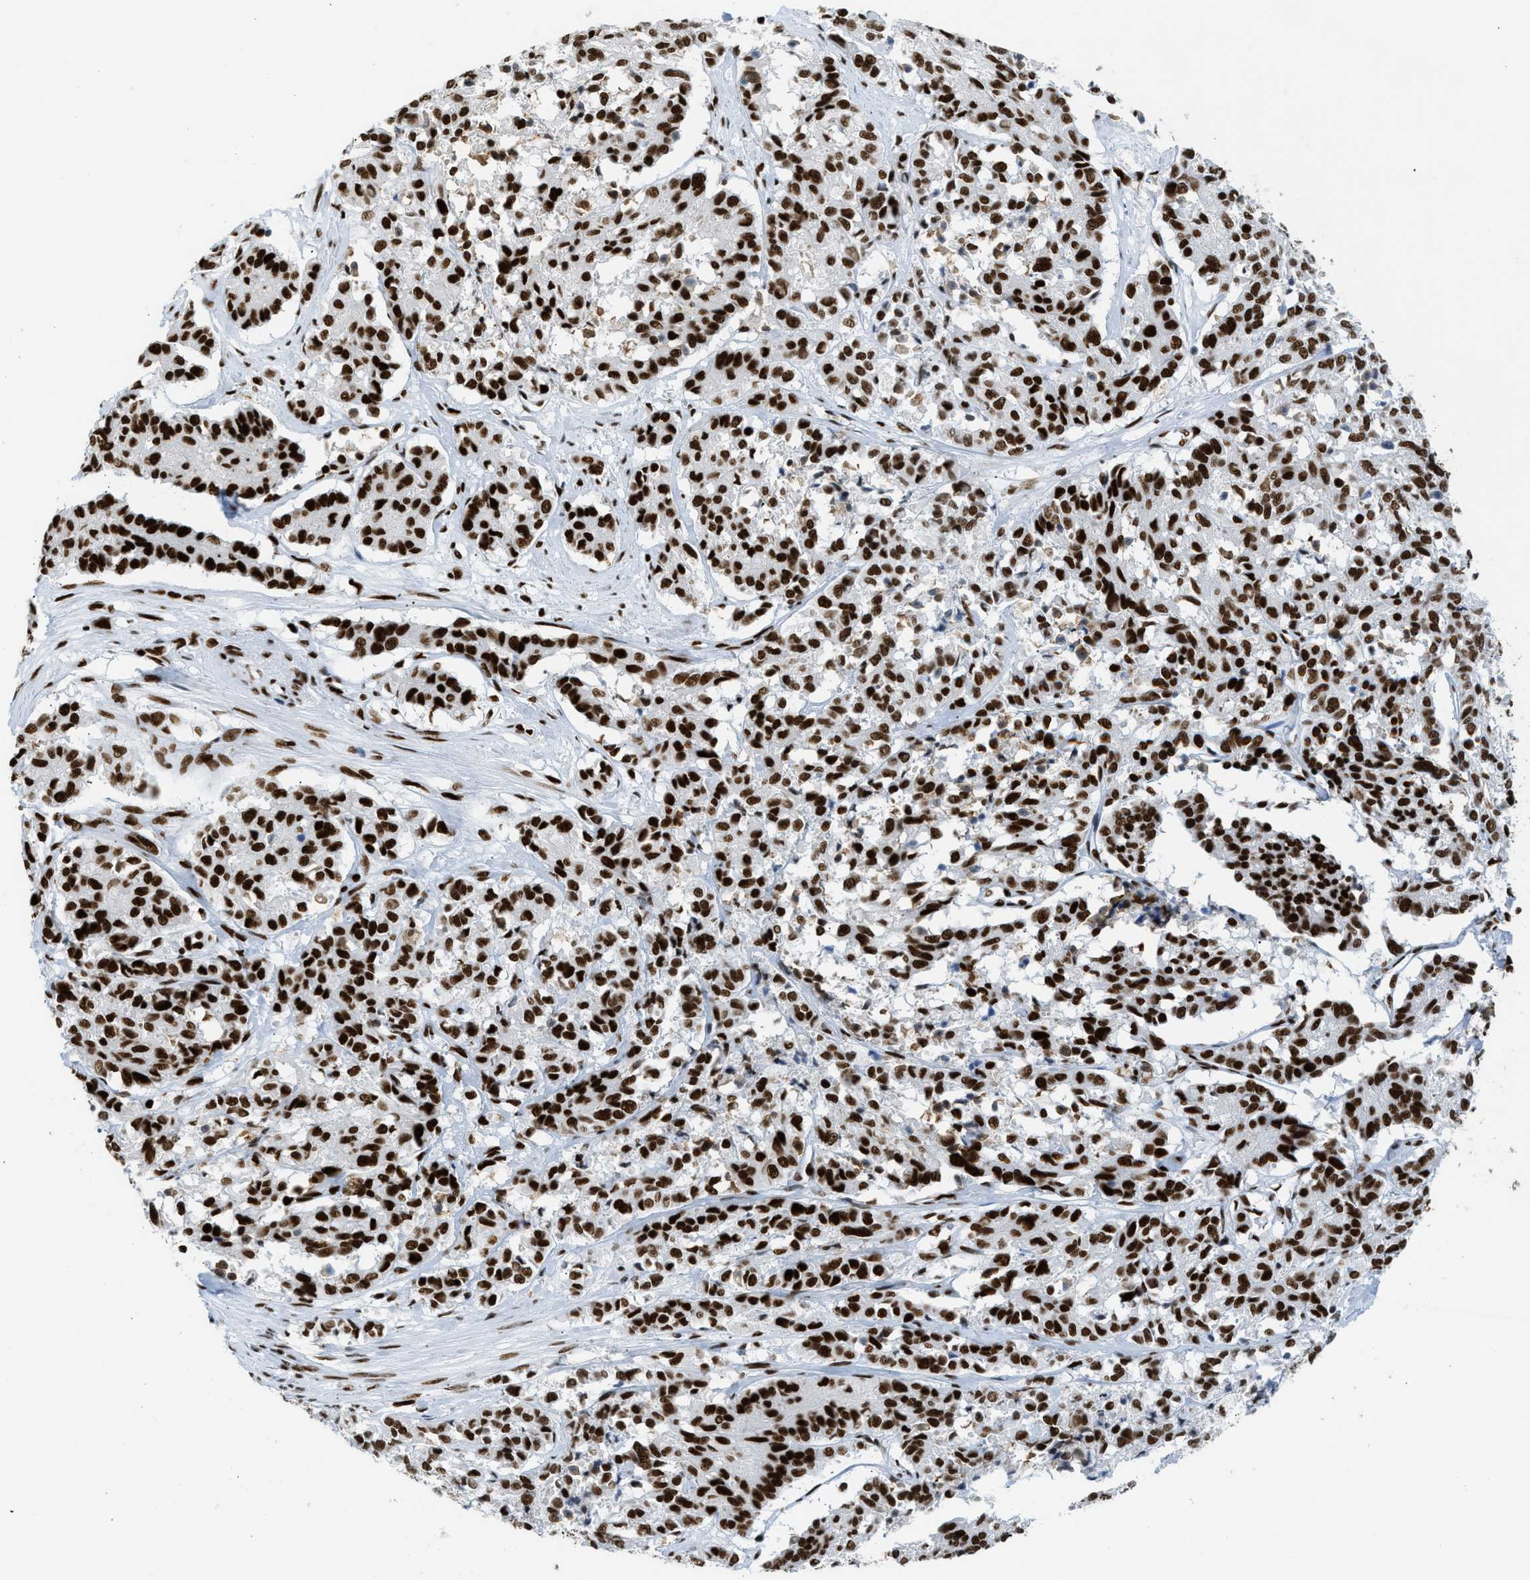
{"staining": {"intensity": "strong", "quantity": ">75%", "location": "nuclear"}, "tissue": "cervical cancer", "cell_type": "Tumor cells", "image_type": "cancer", "snomed": [{"axis": "morphology", "description": "Squamous cell carcinoma, NOS"}, {"axis": "topography", "description": "Cervix"}], "caption": "Brown immunohistochemical staining in human cervical squamous cell carcinoma shows strong nuclear positivity in approximately >75% of tumor cells.", "gene": "PIF1", "patient": {"sex": "female", "age": 35}}